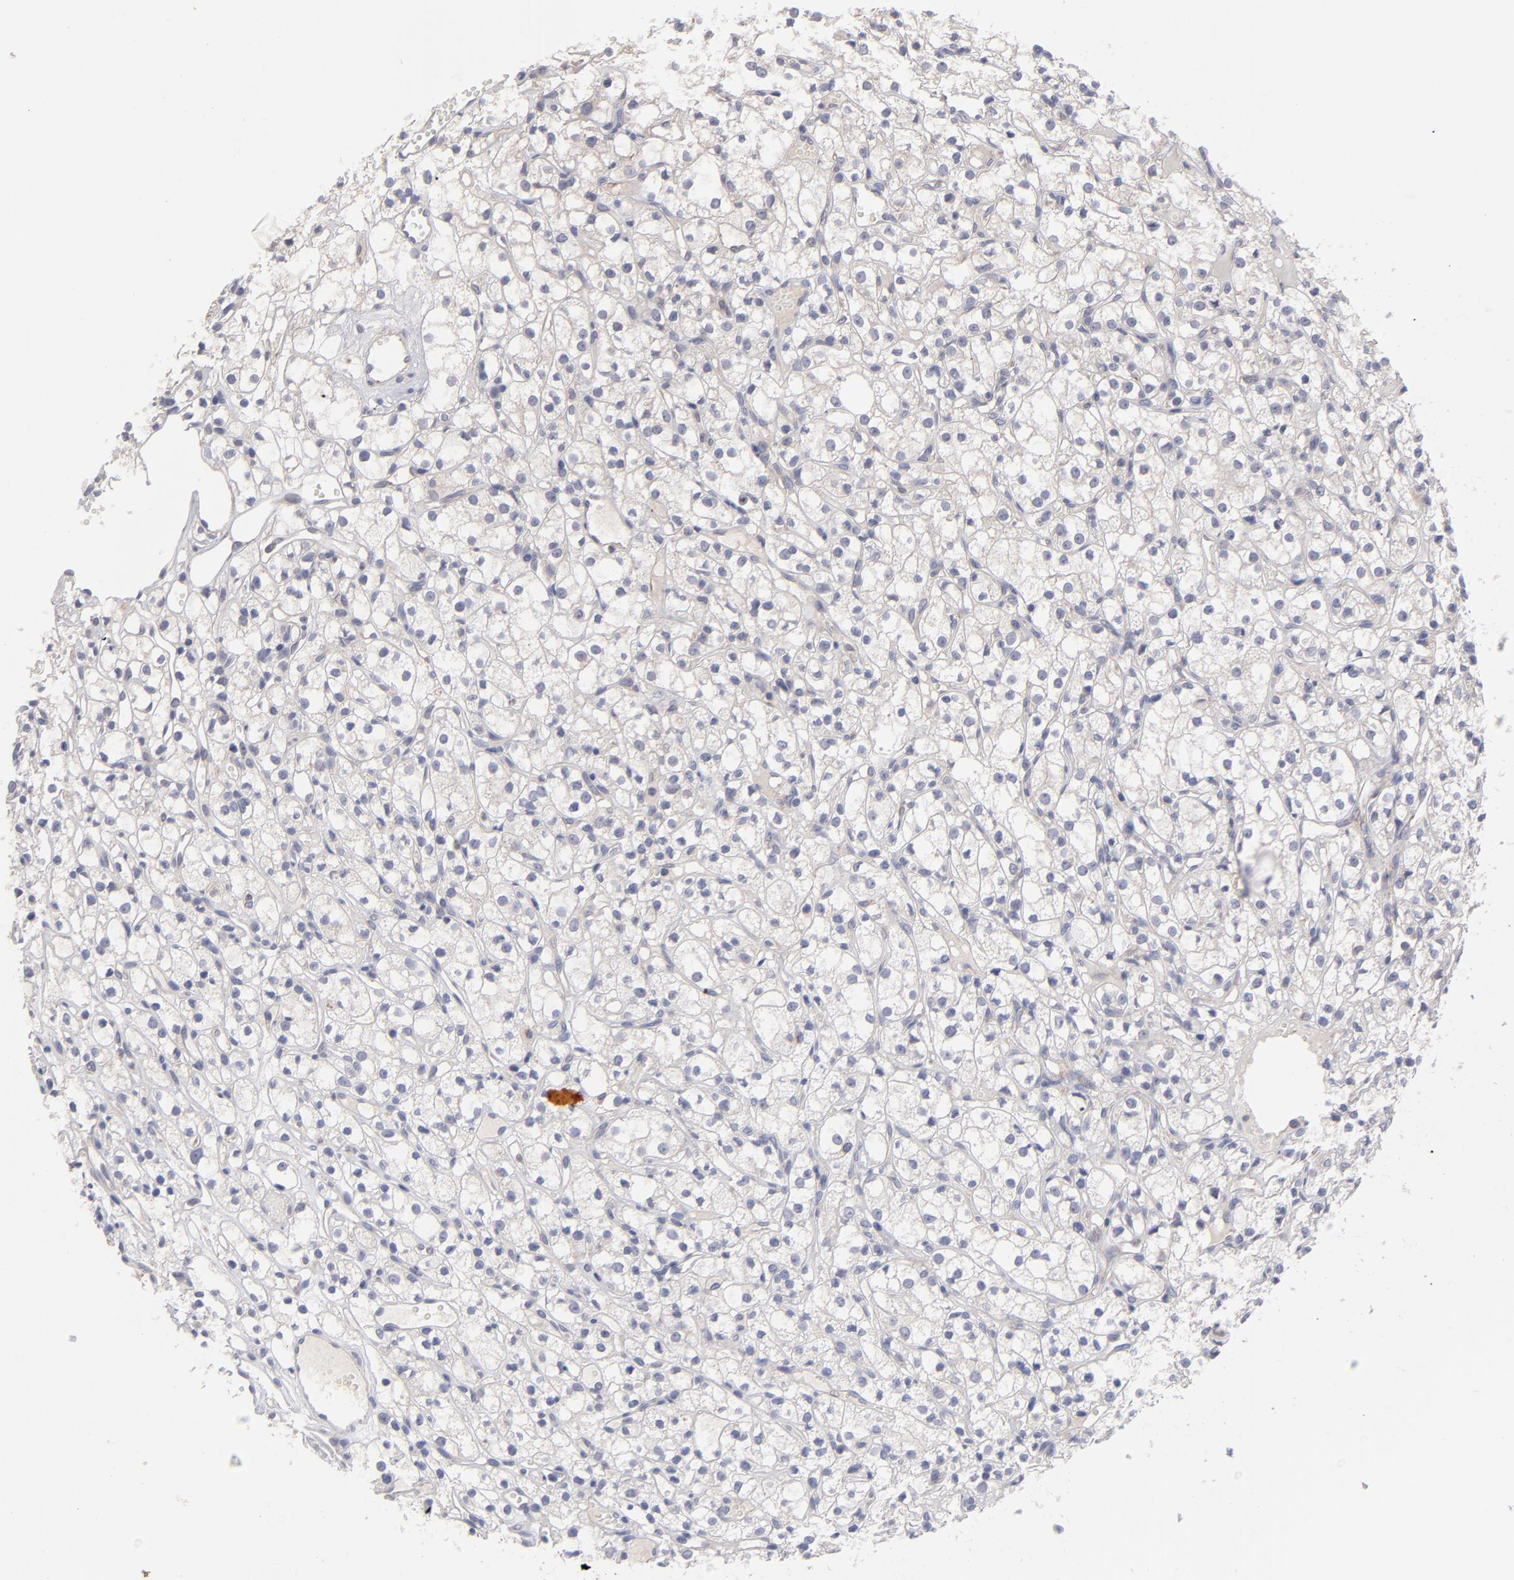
{"staining": {"intensity": "weak", "quantity": "<25%", "location": "cytoplasmic/membranous"}, "tissue": "renal cancer", "cell_type": "Tumor cells", "image_type": "cancer", "snomed": [{"axis": "morphology", "description": "Adenocarcinoma, NOS"}, {"axis": "topography", "description": "Kidney"}], "caption": "Tumor cells show no significant protein positivity in adenocarcinoma (renal). (Brightfield microscopy of DAB (3,3'-diaminobenzidine) immunohistochemistry at high magnification).", "gene": "HCCS", "patient": {"sex": "male", "age": 61}}